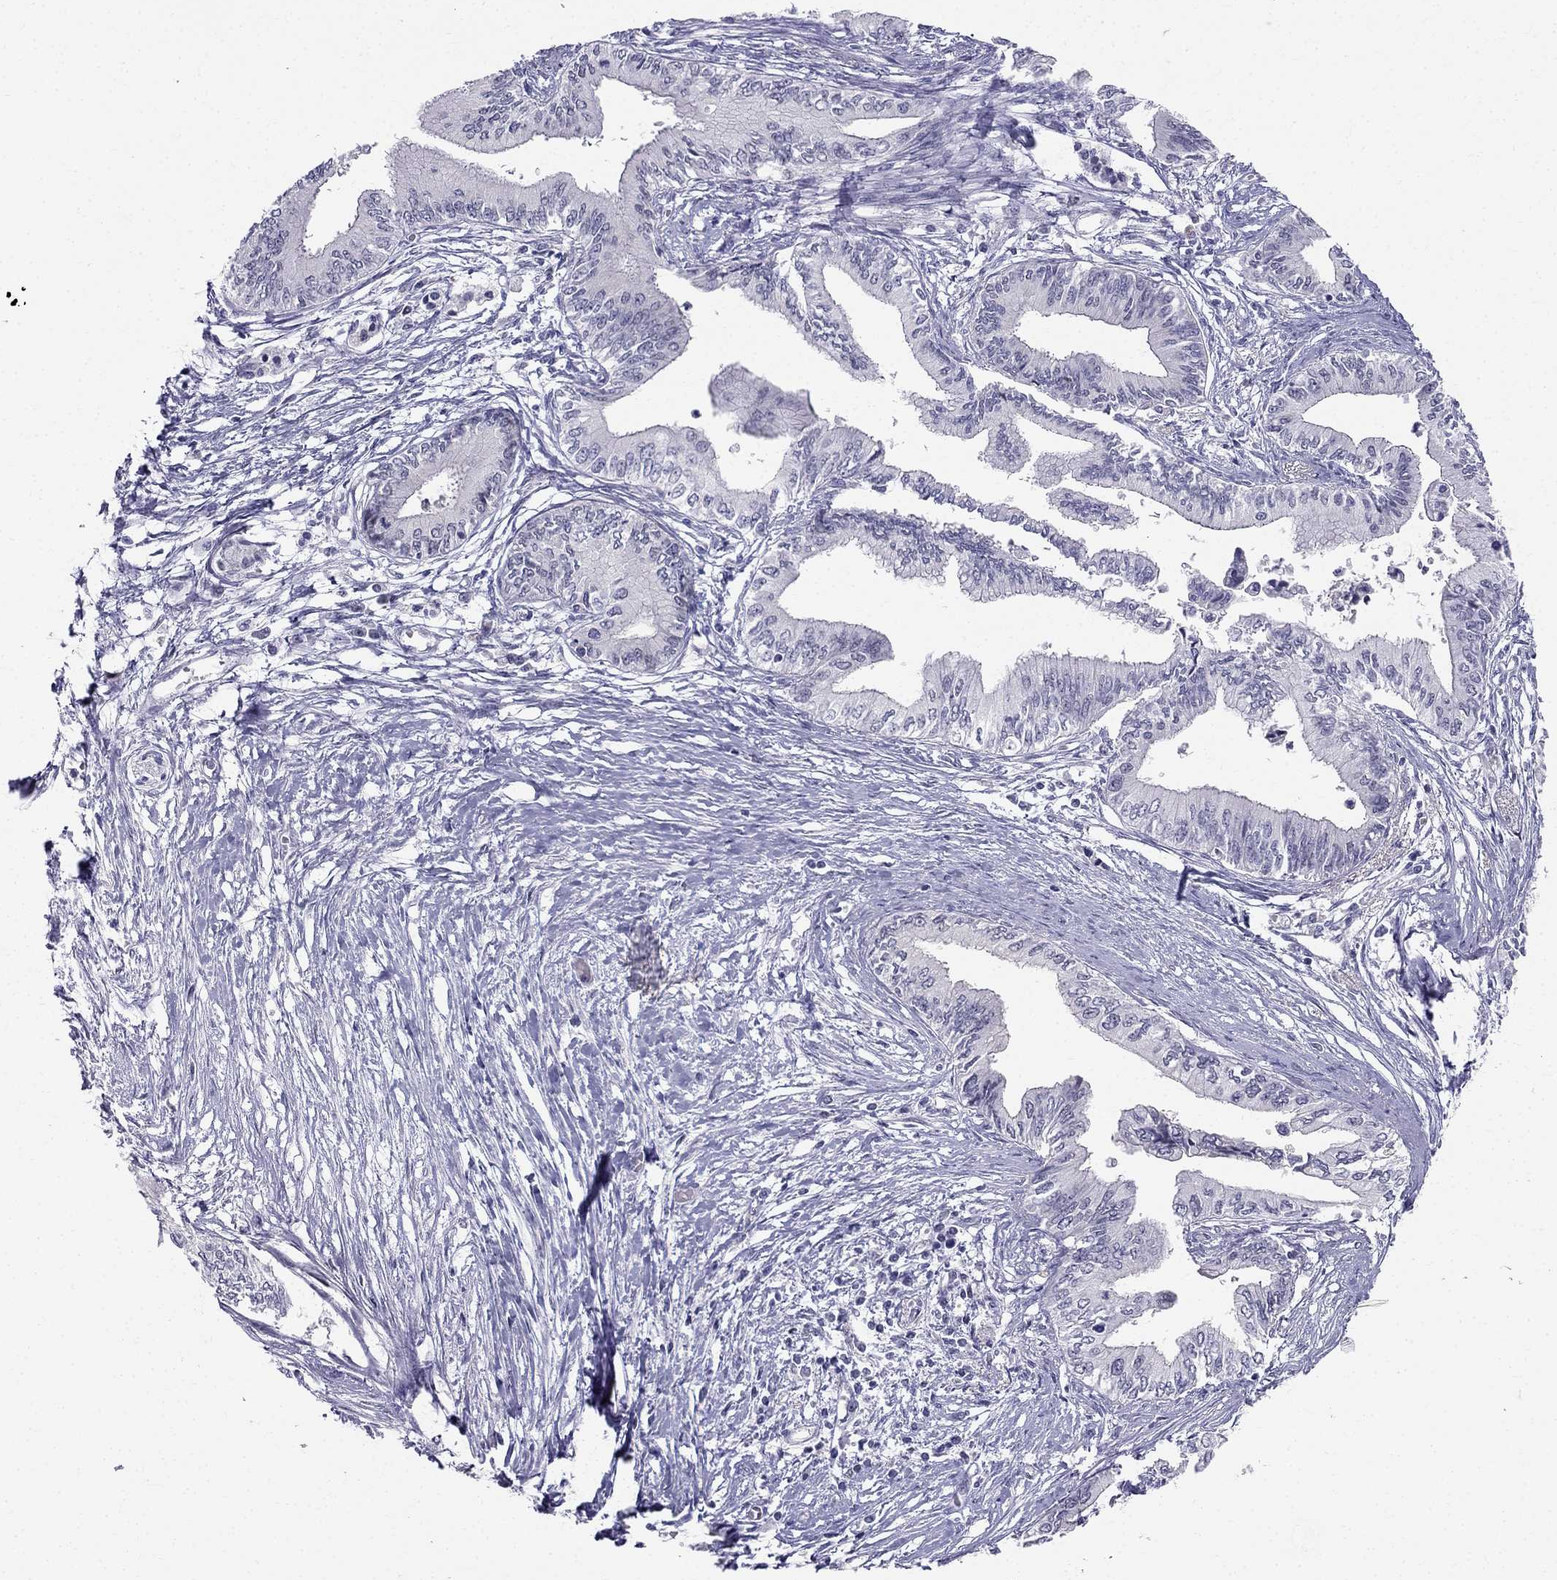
{"staining": {"intensity": "negative", "quantity": "none", "location": "none"}, "tissue": "pancreatic cancer", "cell_type": "Tumor cells", "image_type": "cancer", "snomed": [{"axis": "morphology", "description": "Adenocarcinoma, NOS"}, {"axis": "topography", "description": "Pancreas"}], "caption": "This micrograph is of pancreatic cancer stained with immunohistochemistry to label a protein in brown with the nuclei are counter-stained blue. There is no staining in tumor cells.", "gene": "BAG5", "patient": {"sex": "female", "age": 61}}